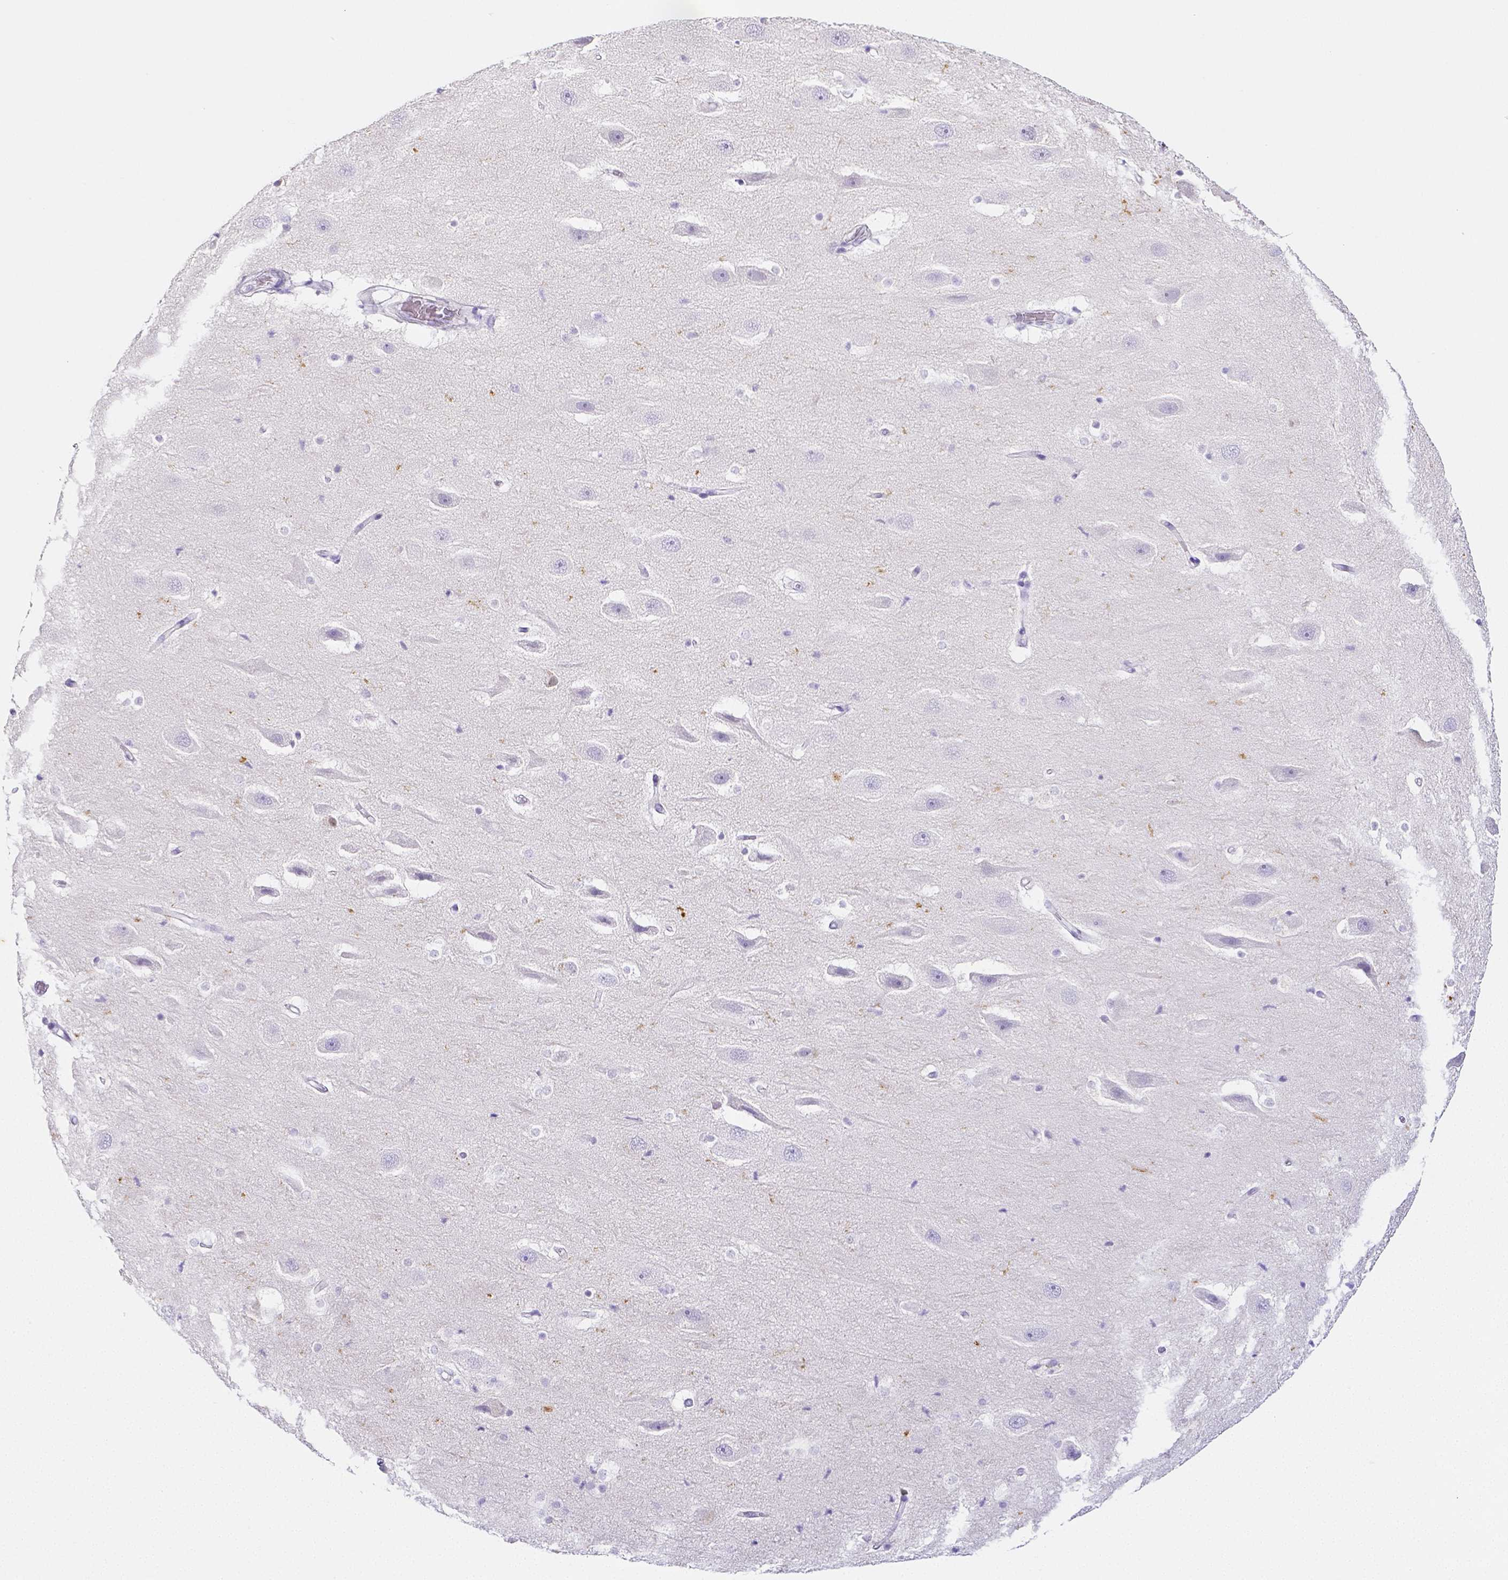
{"staining": {"intensity": "negative", "quantity": "none", "location": "none"}, "tissue": "hippocampus", "cell_type": "Glial cells", "image_type": "normal", "snomed": [{"axis": "morphology", "description": "Normal tissue, NOS"}, {"axis": "topography", "description": "Hippocampus"}], "caption": "Immunohistochemistry (IHC) histopathology image of normal hippocampus: human hippocampus stained with DAB exhibits no significant protein expression in glial cells. The staining is performed using DAB brown chromogen with nuclei counter-stained in using hematoxylin.", "gene": "ARHGAP36", "patient": {"sex": "male", "age": 26}}